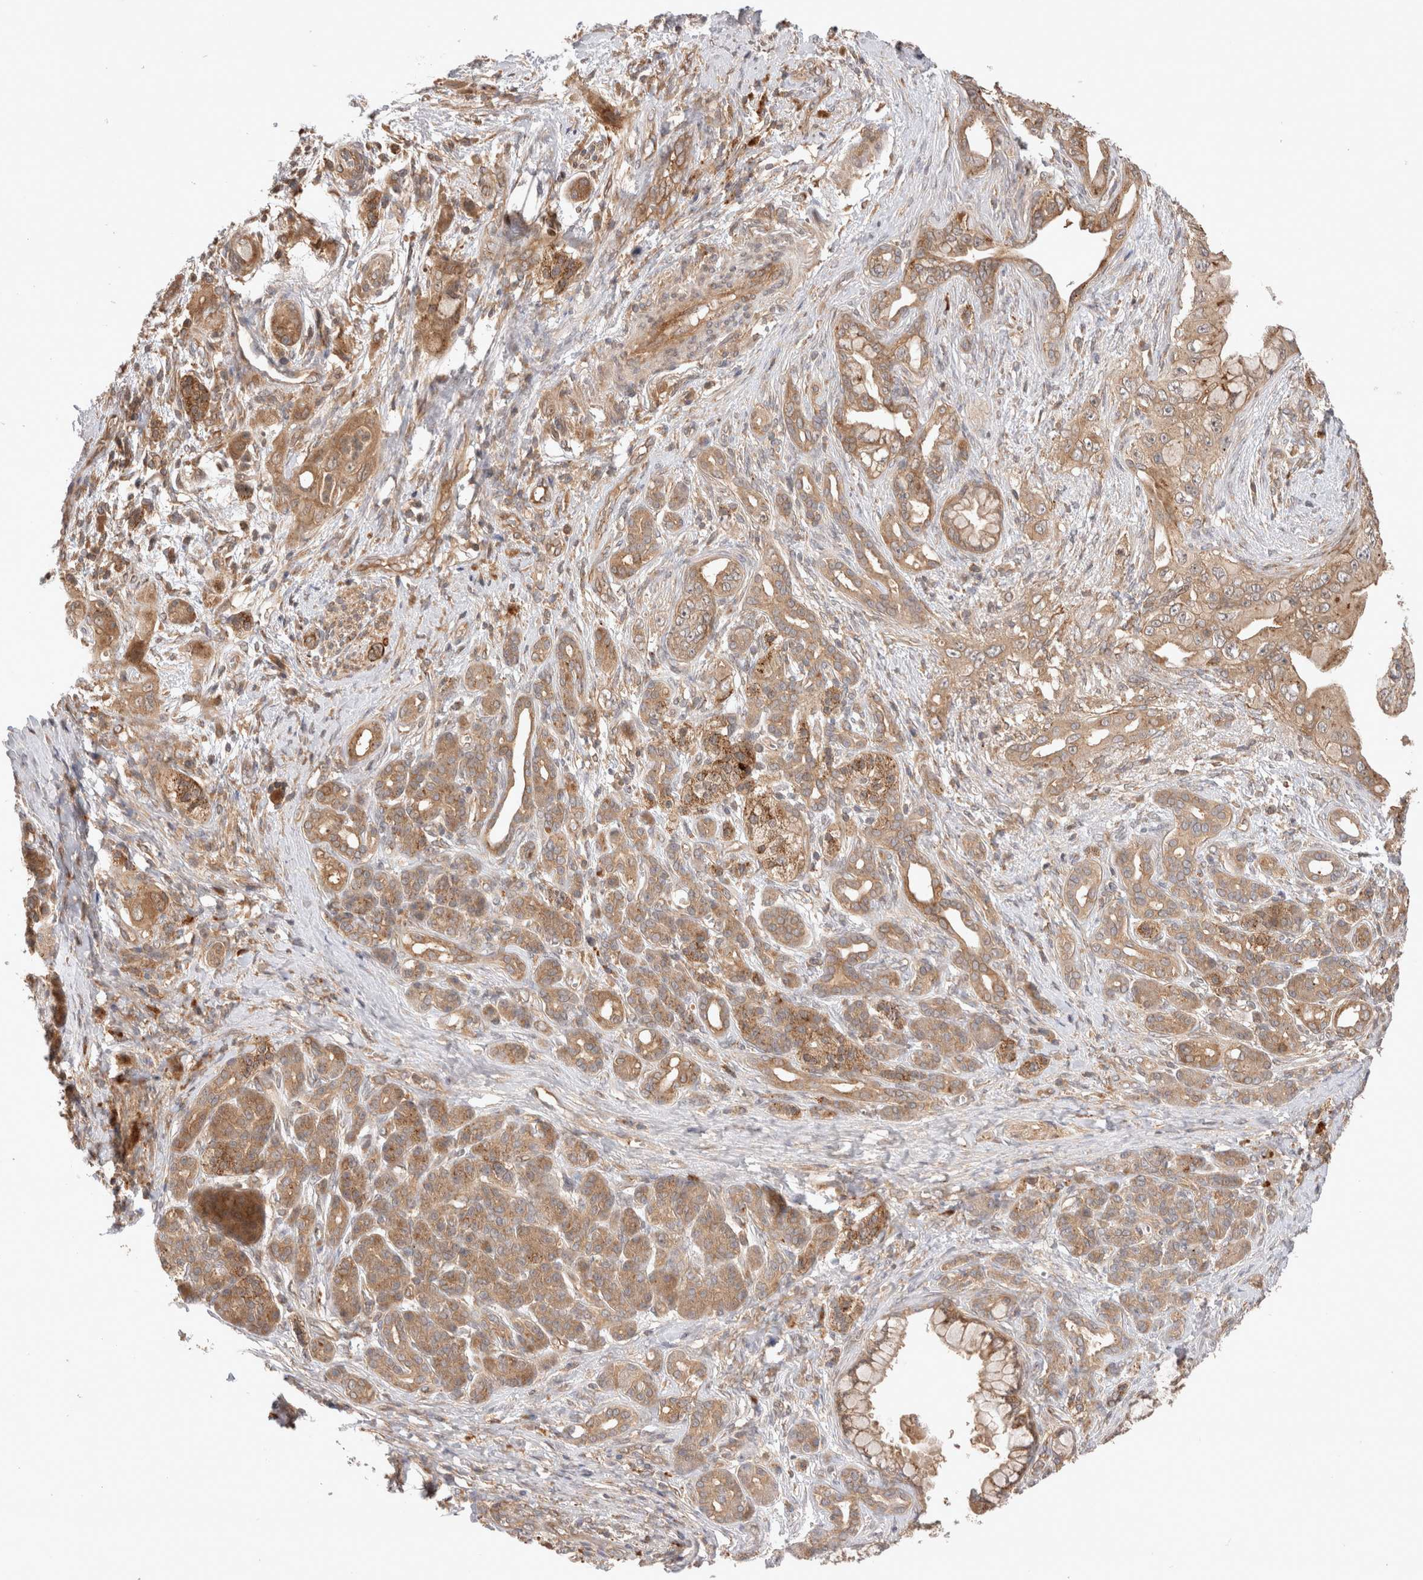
{"staining": {"intensity": "moderate", "quantity": ">75%", "location": "cytoplasmic/membranous"}, "tissue": "pancreatic cancer", "cell_type": "Tumor cells", "image_type": "cancer", "snomed": [{"axis": "morphology", "description": "Adenocarcinoma, NOS"}, {"axis": "topography", "description": "Pancreas"}], "caption": "Tumor cells exhibit medium levels of moderate cytoplasmic/membranous staining in approximately >75% of cells in human pancreatic cancer.", "gene": "VPS28", "patient": {"sex": "male", "age": 59}}